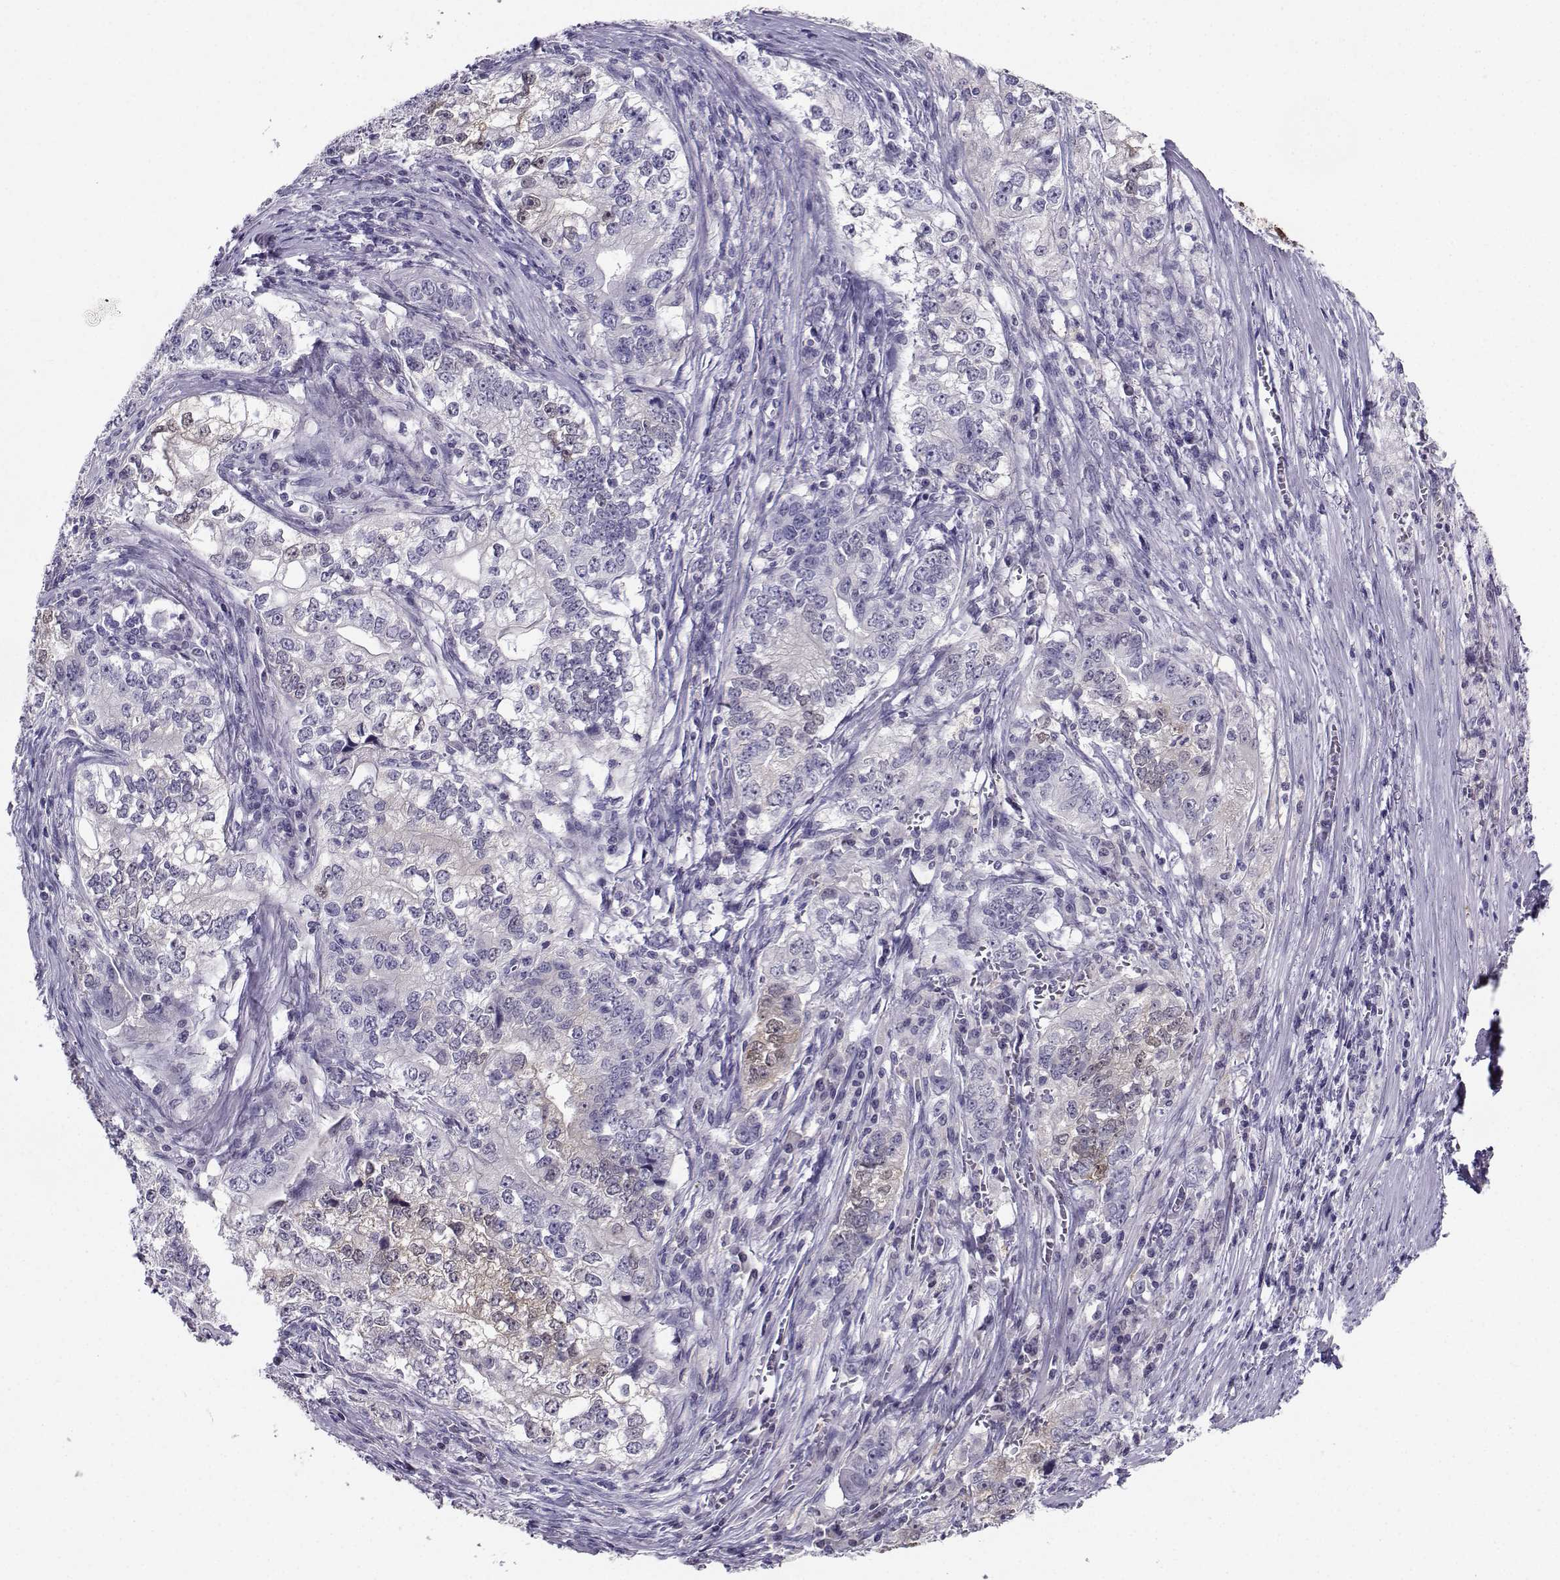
{"staining": {"intensity": "weak", "quantity": "<25%", "location": "cytoplasmic/membranous"}, "tissue": "stomach cancer", "cell_type": "Tumor cells", "image_type": "cancer", "snomed": [{"axis": "morphology", "description": "Adenocarcinoma, NOS"}, {"axis": "topography", "description": "Stomach, lower"}], "caption": "An immunohistochemistry photomicrograph of stomach cancer (adenocarcinoma) is shown. There is no staining in tumor cells of stomach cancer (adenocarcinoma).", "gene": "PGK1", "patient": {"sex": "female", "age": 72}}